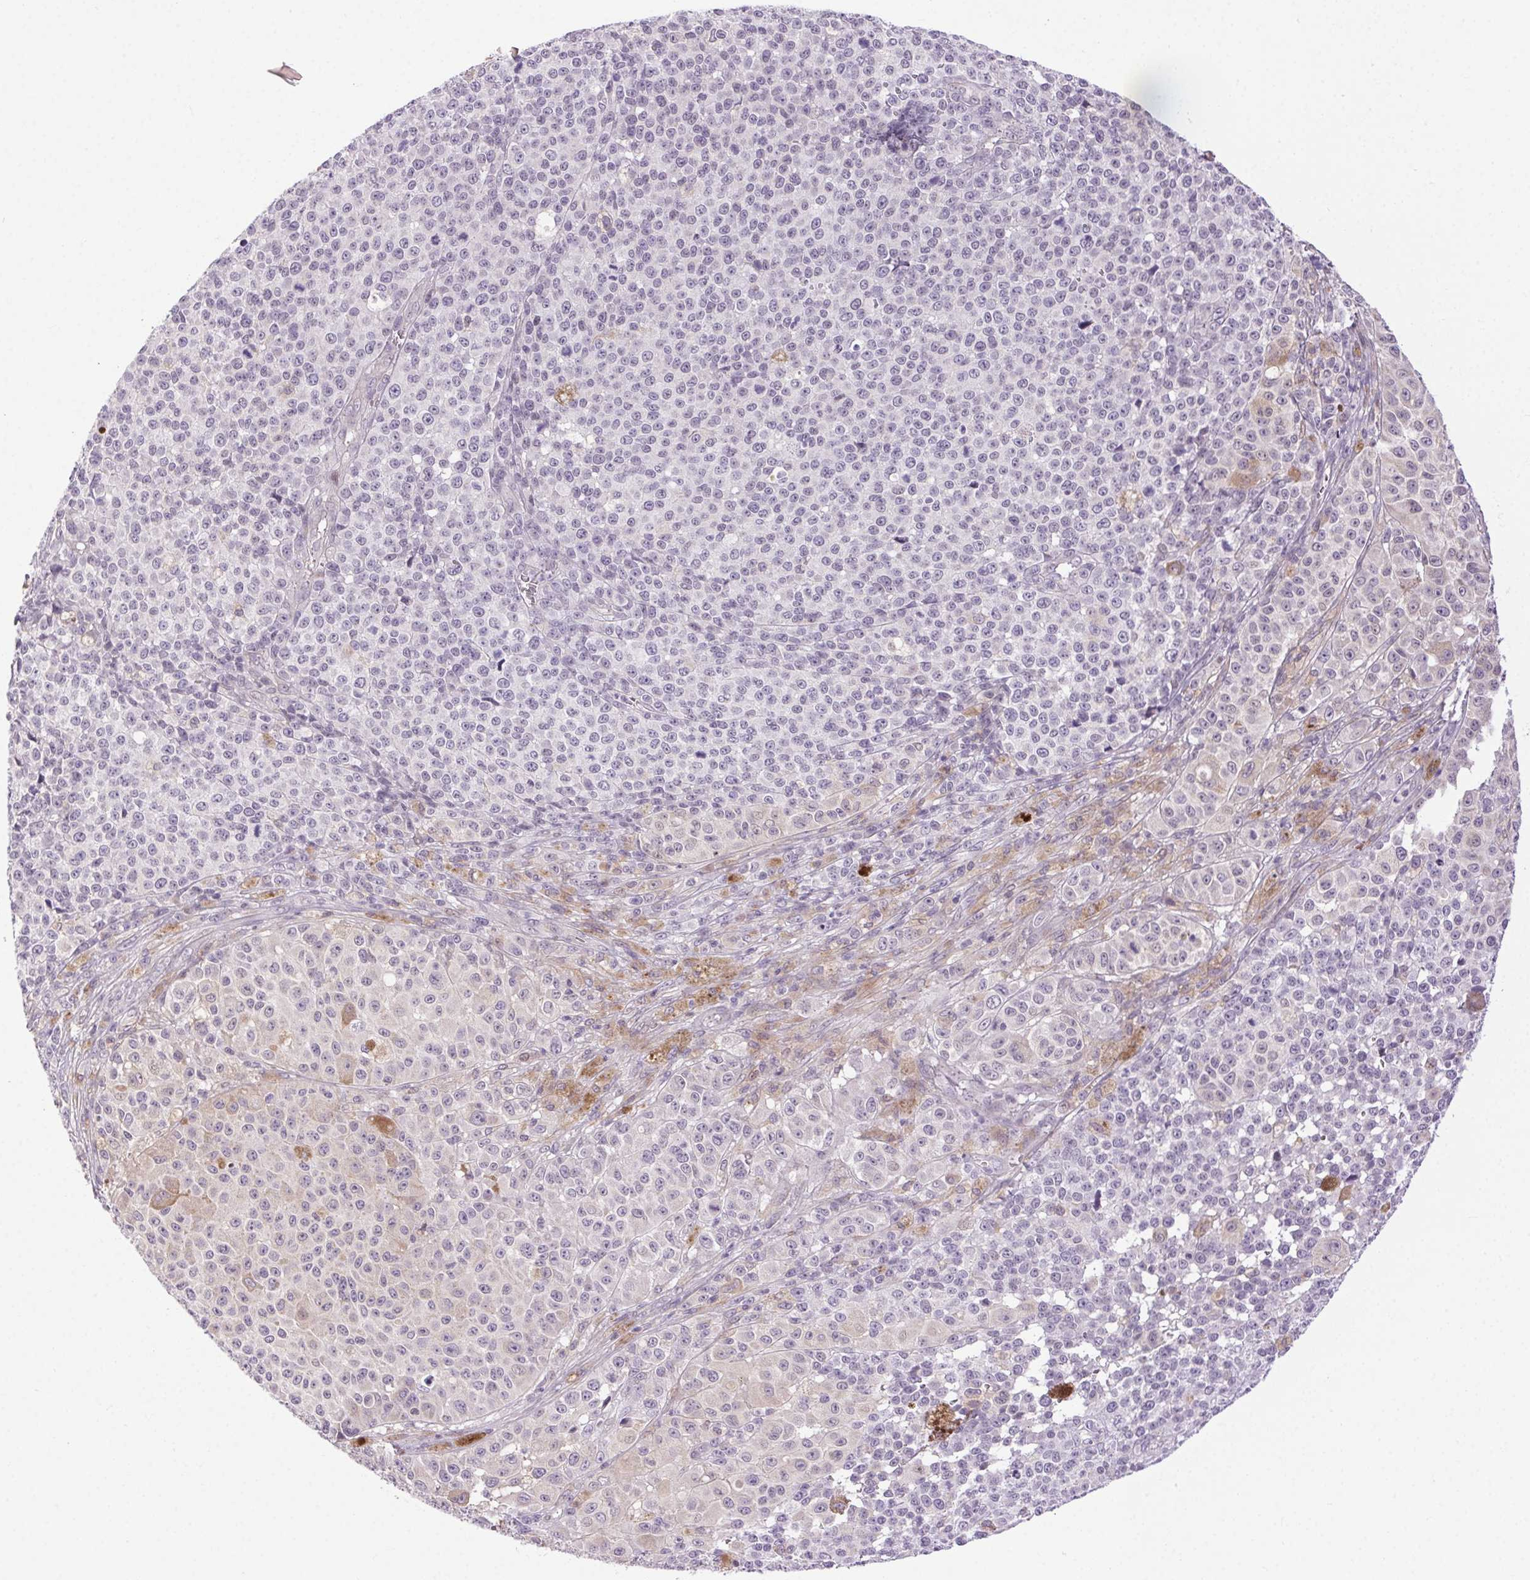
{"staining": {"intensity": "negative", "quantity": "none", "location": "none"}, "tissue": "melanoma", "cell_type": "Tumor cells", "image_type": "cancer", "snomed": [{"axis": "morphology", "description": "Malignant melanoma, NOS"}, {"axis": "topography", "description": "Skin"}], "caption": "Micrograph shows no significant protein staining in tumor cells of malignant melanoma. The staining was performed using DAB (3,3'-diaminobenzidine) to visualize the protein expression in brown, while the nuclei were stained in blue with hematoxylin (Magnification: 20x).", "gene": "SYT11", "patient": {"sex": "female", "age": 58}}